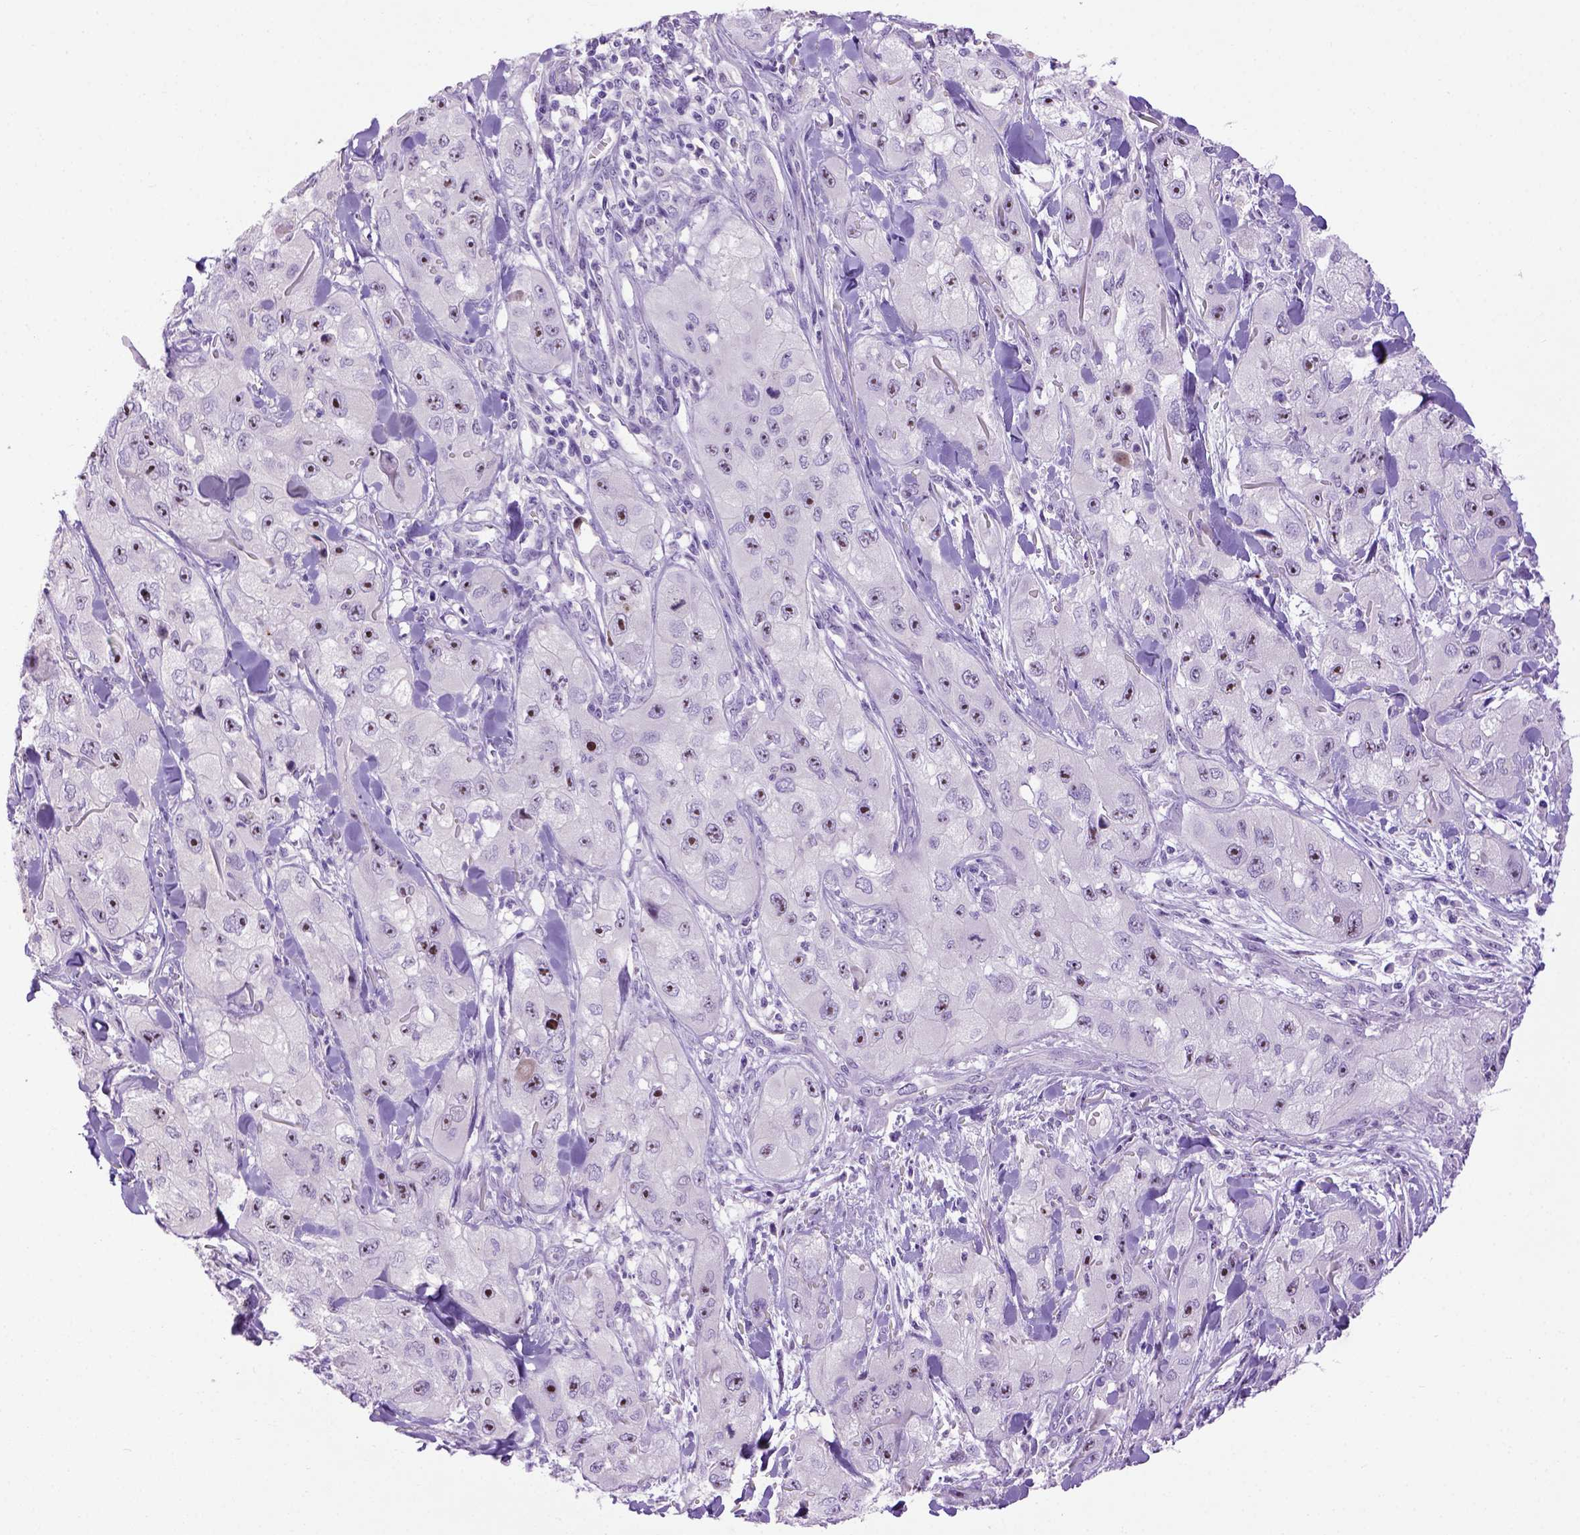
{"staining": {"intensity": "moderate", "quantity": "25%-75%", "location": "nuclear"}, "tissue": "skin cancer", "cell_type": "Tumor cells", "image_type": "cancer", "snomed": [{"axis": "morphology", "description": "Squamous cell carcinoma, NOS"}, {"axis": "topography", "description": "Skin"}, {"axis": "topography", "description": "Subcutis"}], "caption": "Brown immunohistochemical staining in human skin squamous cell carcinoma reveals moderate nuclear expression in approximately 25%-75% of tumor cells.", "gene": "UTP4", "patient": {"sex": "male", "age": 73}}